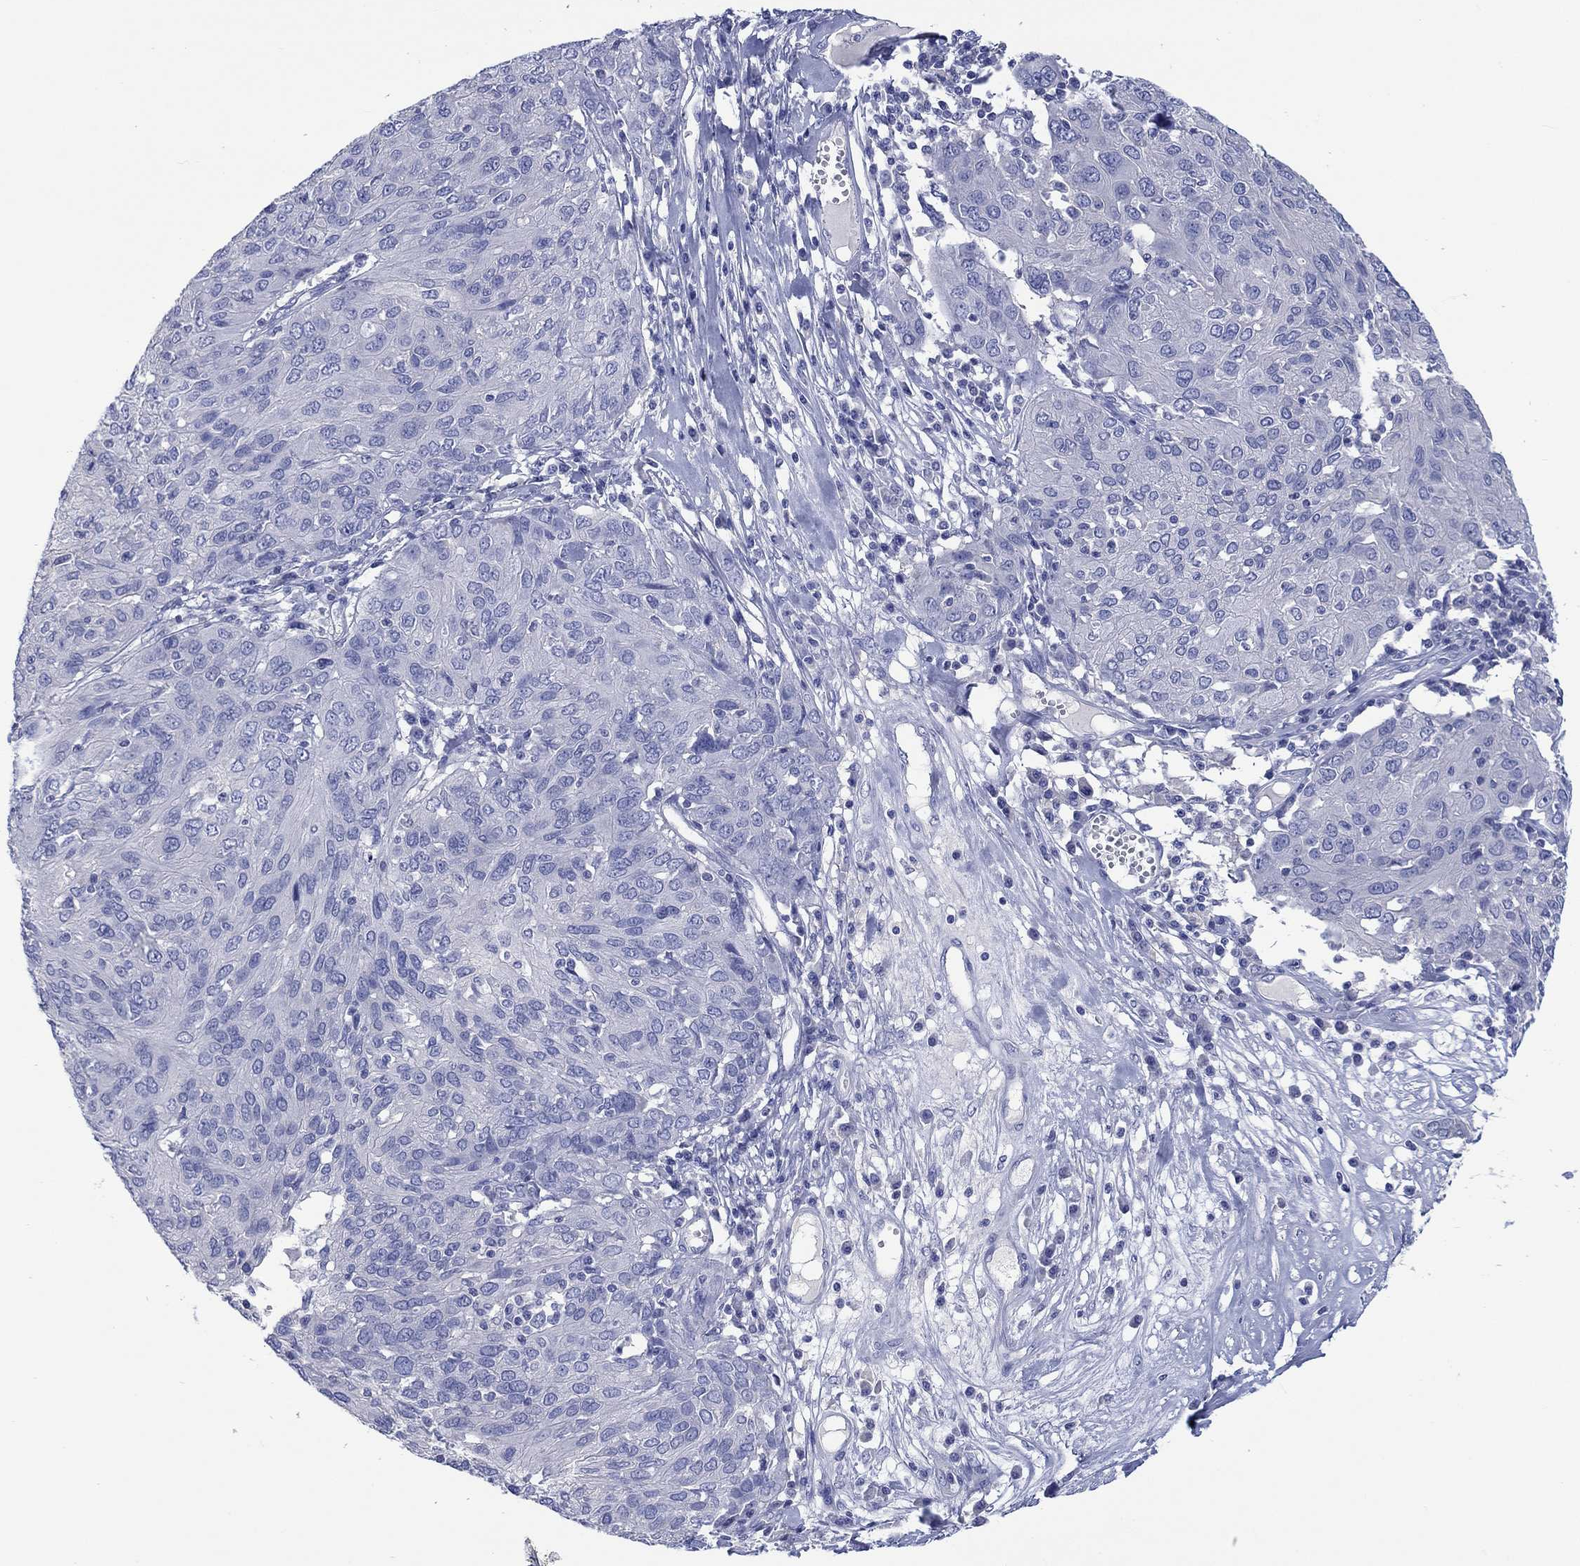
{"staining": {"intensity": "negative", "quantity": "none", "location": "none"}, "tissue": "ovarian cancer", "cell_type": "Tumor cells", "image_type": "cancer", "snomed": [{"axis": "morphology", "description": "Carcinoma, endometroid"}, {"axis": "topography", "description": "Ovary"}], "caption": "A high-resolution image shows IHC staining of ovarian cancer (endometroid carcinoma), which displays no significant staining in tumor cells.", "gene": "TOMM20L", "patient": {"sex": "female", "age": 50}}